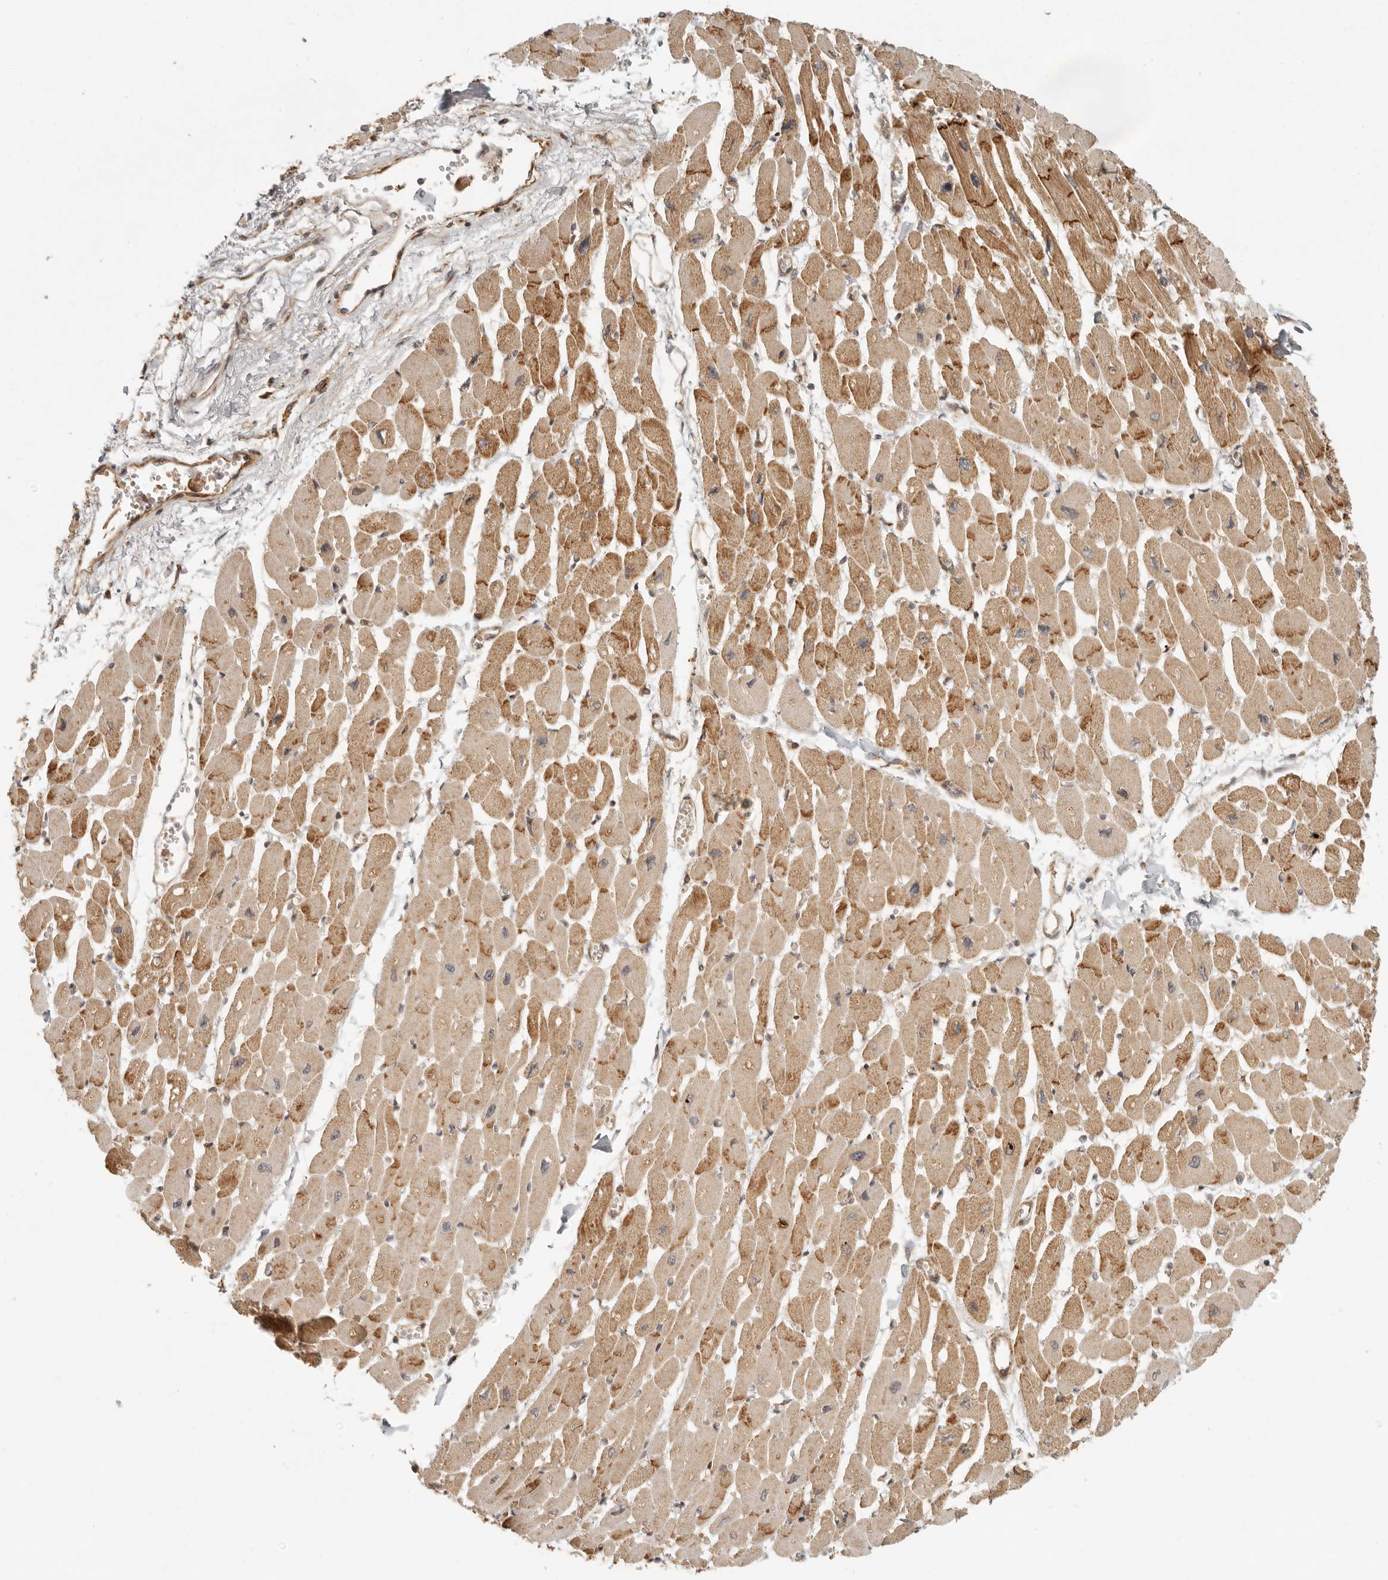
{"staining": {"intensity": "moderate", "quantity": ">75%", "location": "cytoplasmic/membranous"}, "tissue": "heart muscle", "cell_type": "Cardiomyocytes", "image_type": "normal", "snomed": [{"axis": "morphology", "description": "Normal tissue, NOS"}, {"axis": "topography", "description": "Heart"}], "caption": "Benign heart muscle reveals moderate cytoplasmic/membranous expression in about >75% of cardiomyocytes, visualized by immunohistochemistry.", "gene": "KLHL38", "patient": {"sex": "female", "age": 54}}